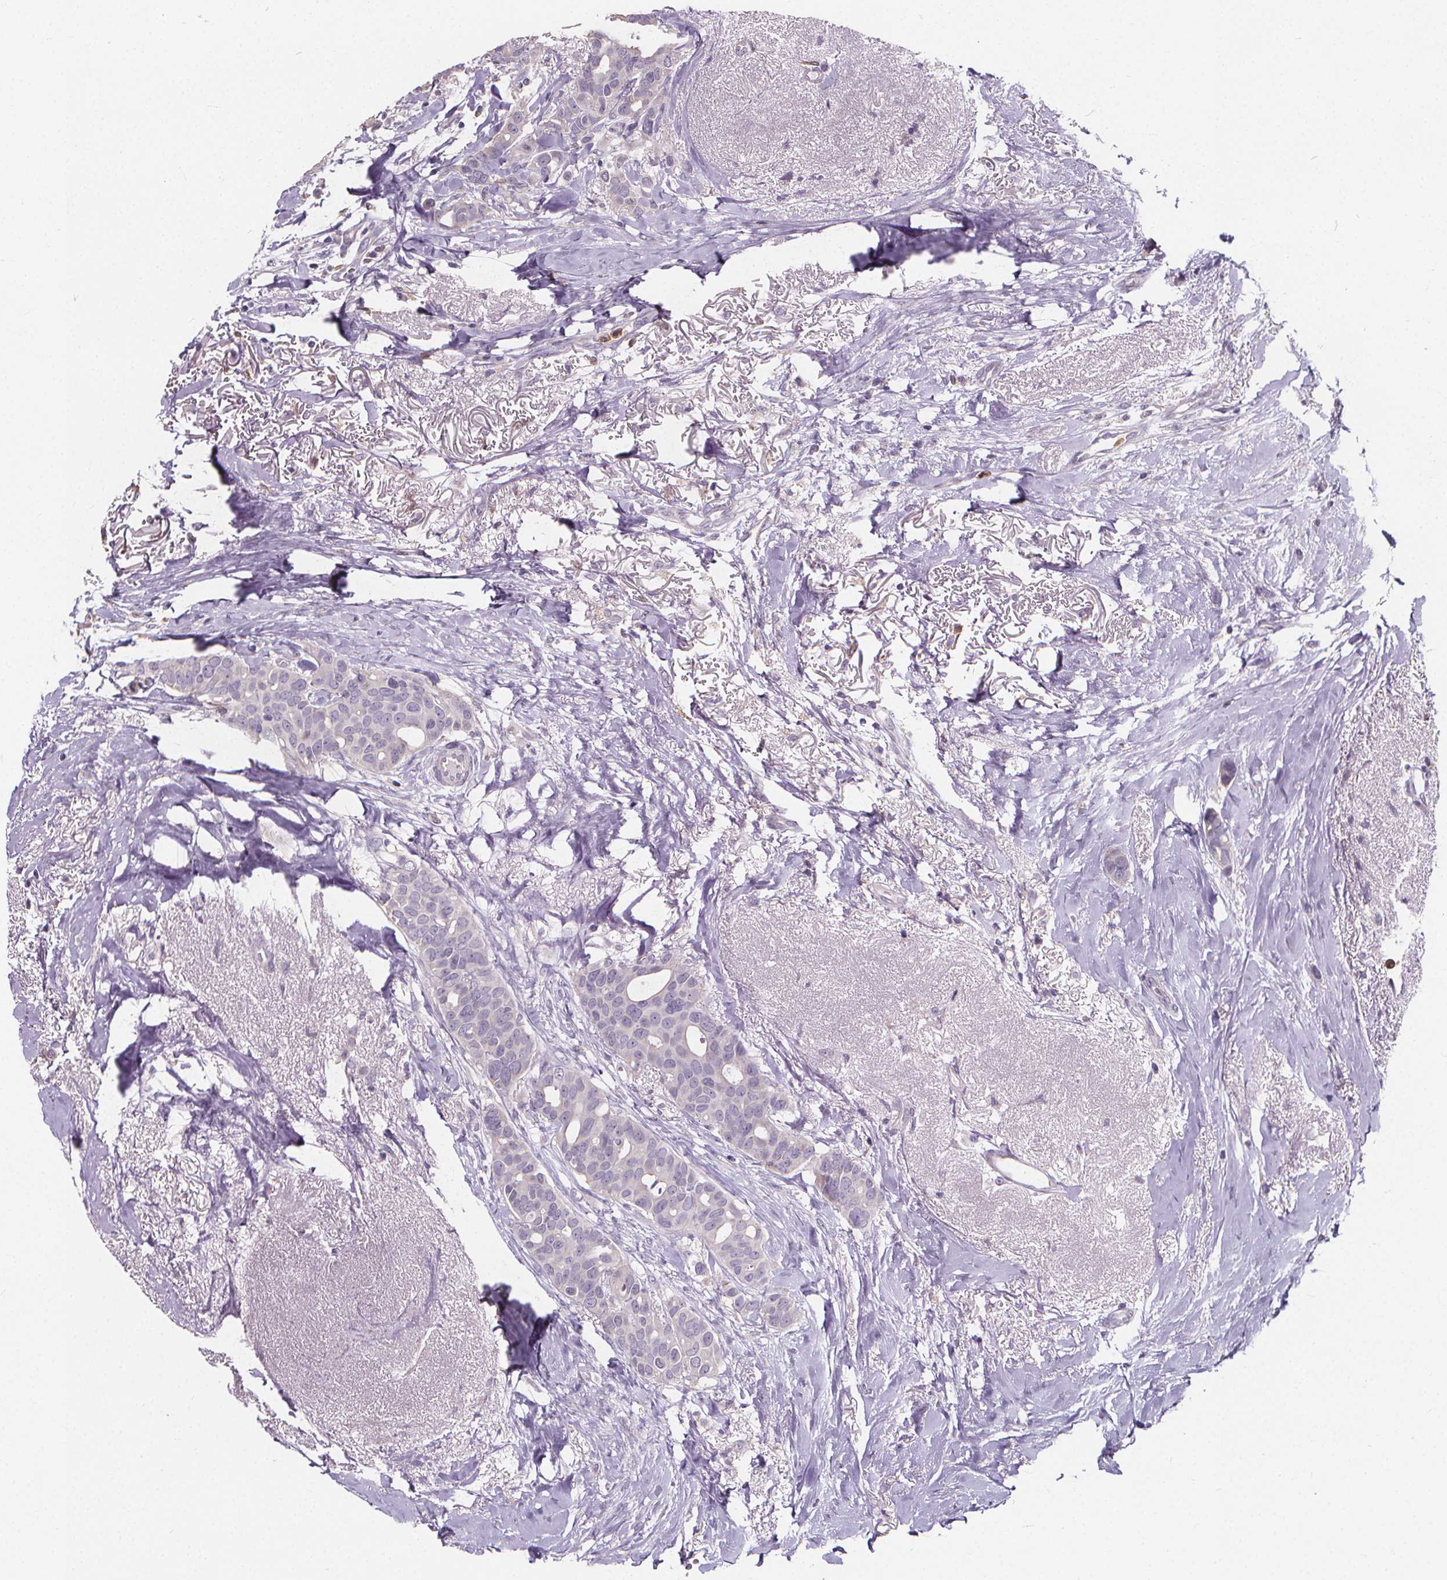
{"staining": {"intensity": "negative", "quantity": "none", "location": "none"}, "tissue": "breast cancer", "cell_type": "Tumor cells", "image_type": "cancer", "snomed": [{"axis": "morphology", "description": "Duct carcinoma"}, {"axis": "topography", "description": "Breast"}], "caption": "There is no significant staining in tumor cells of breast cancer.", "gene": "ATP6V1D", "patient": {"sex": "female", "age": 54}}